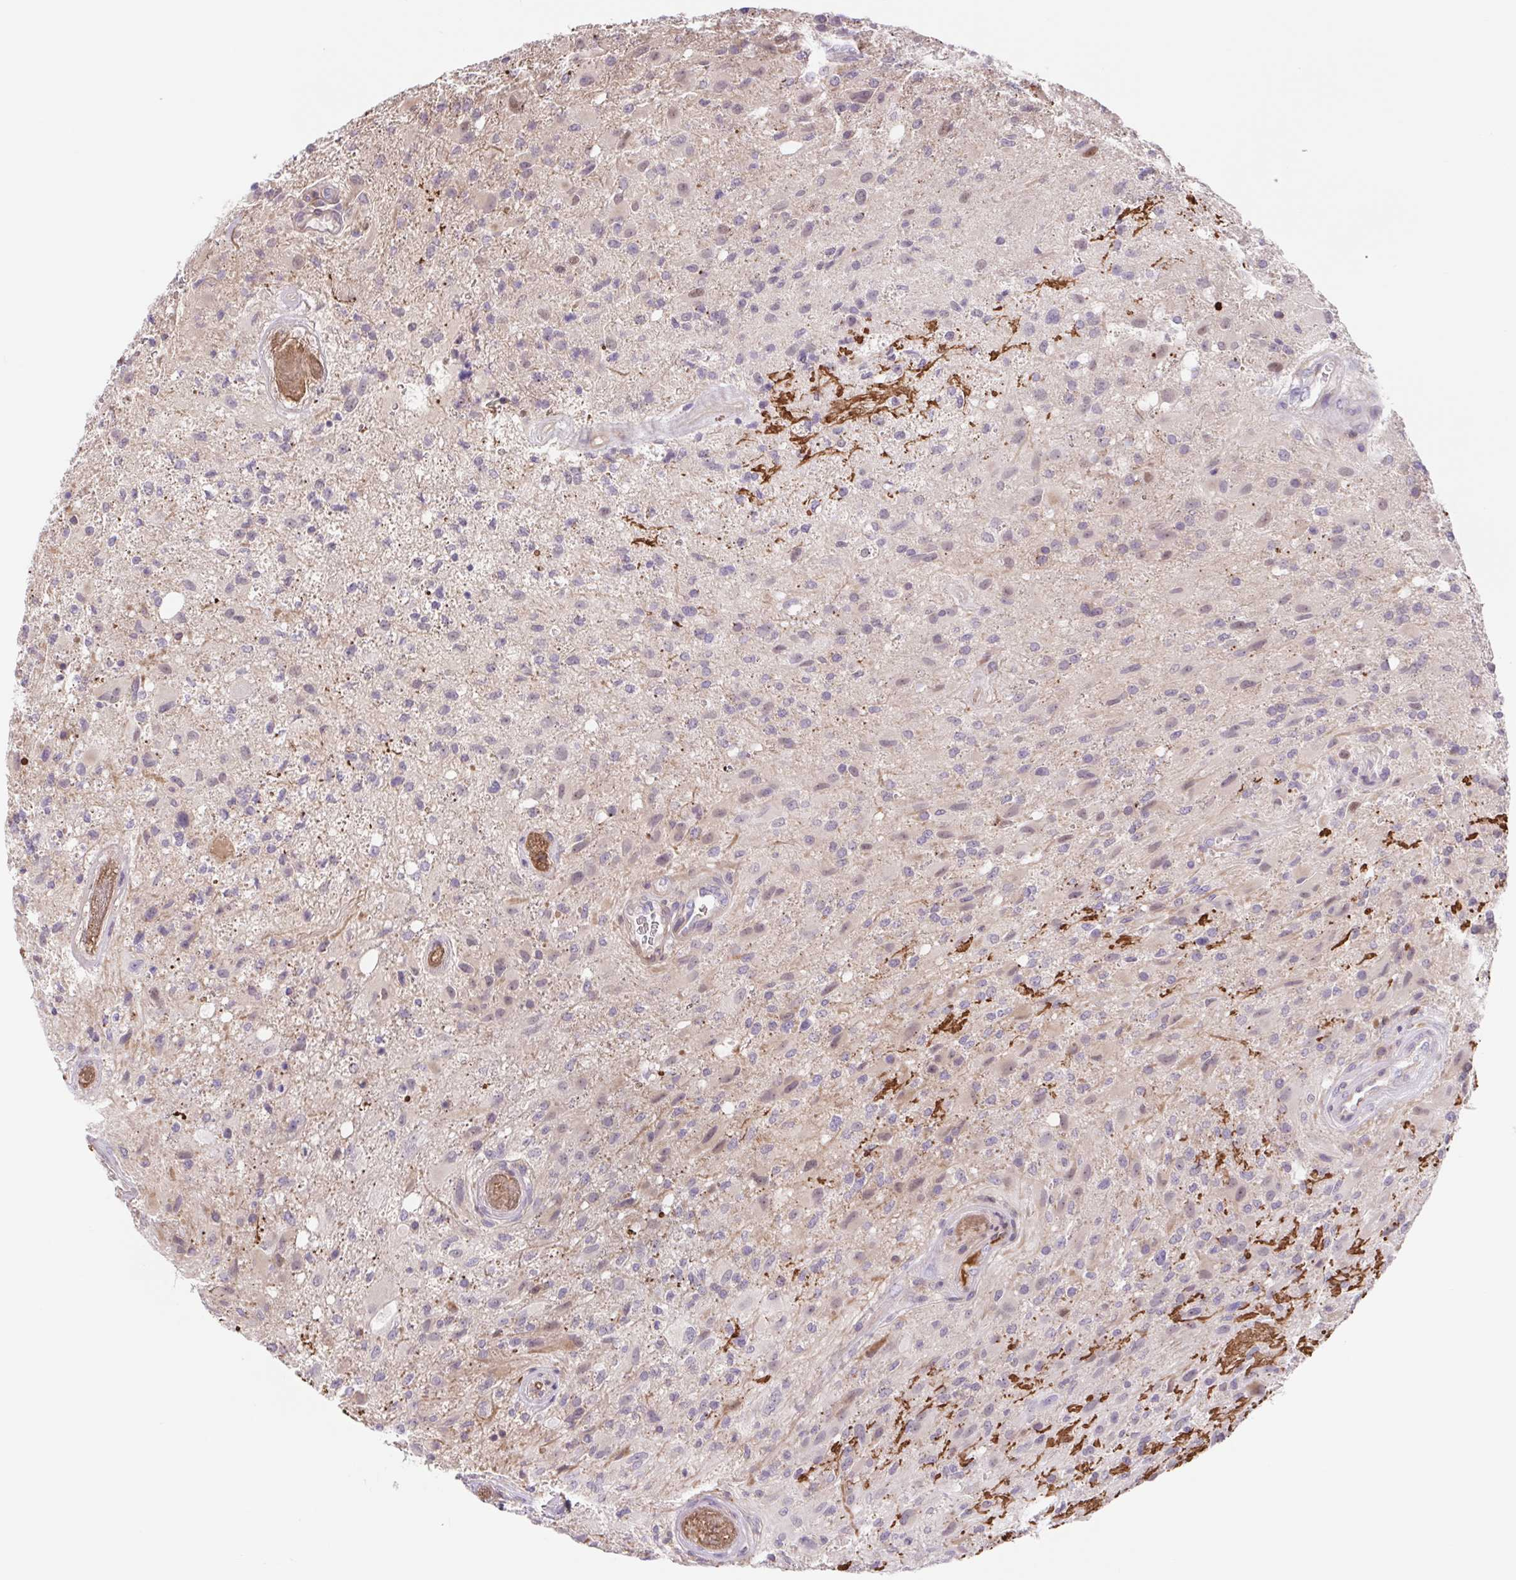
{"staining": {"intensity": "negative", "quantity": "none", "location": "none"}, "tissue": "glioma", "cell_type": "Tumor cells", "image_type": "cancer", "snomed": [{"axis": "morphology", "description": "Glioma, malignant, High grade"}, {"axis": "topography", "description": "Brain"}], "caption": "The histopathology image displays no significant staining in tumor cells of high-grade glioma (malignant).", "gene": "TPRG1", "patient": {"sex": "male", "age": 53}}